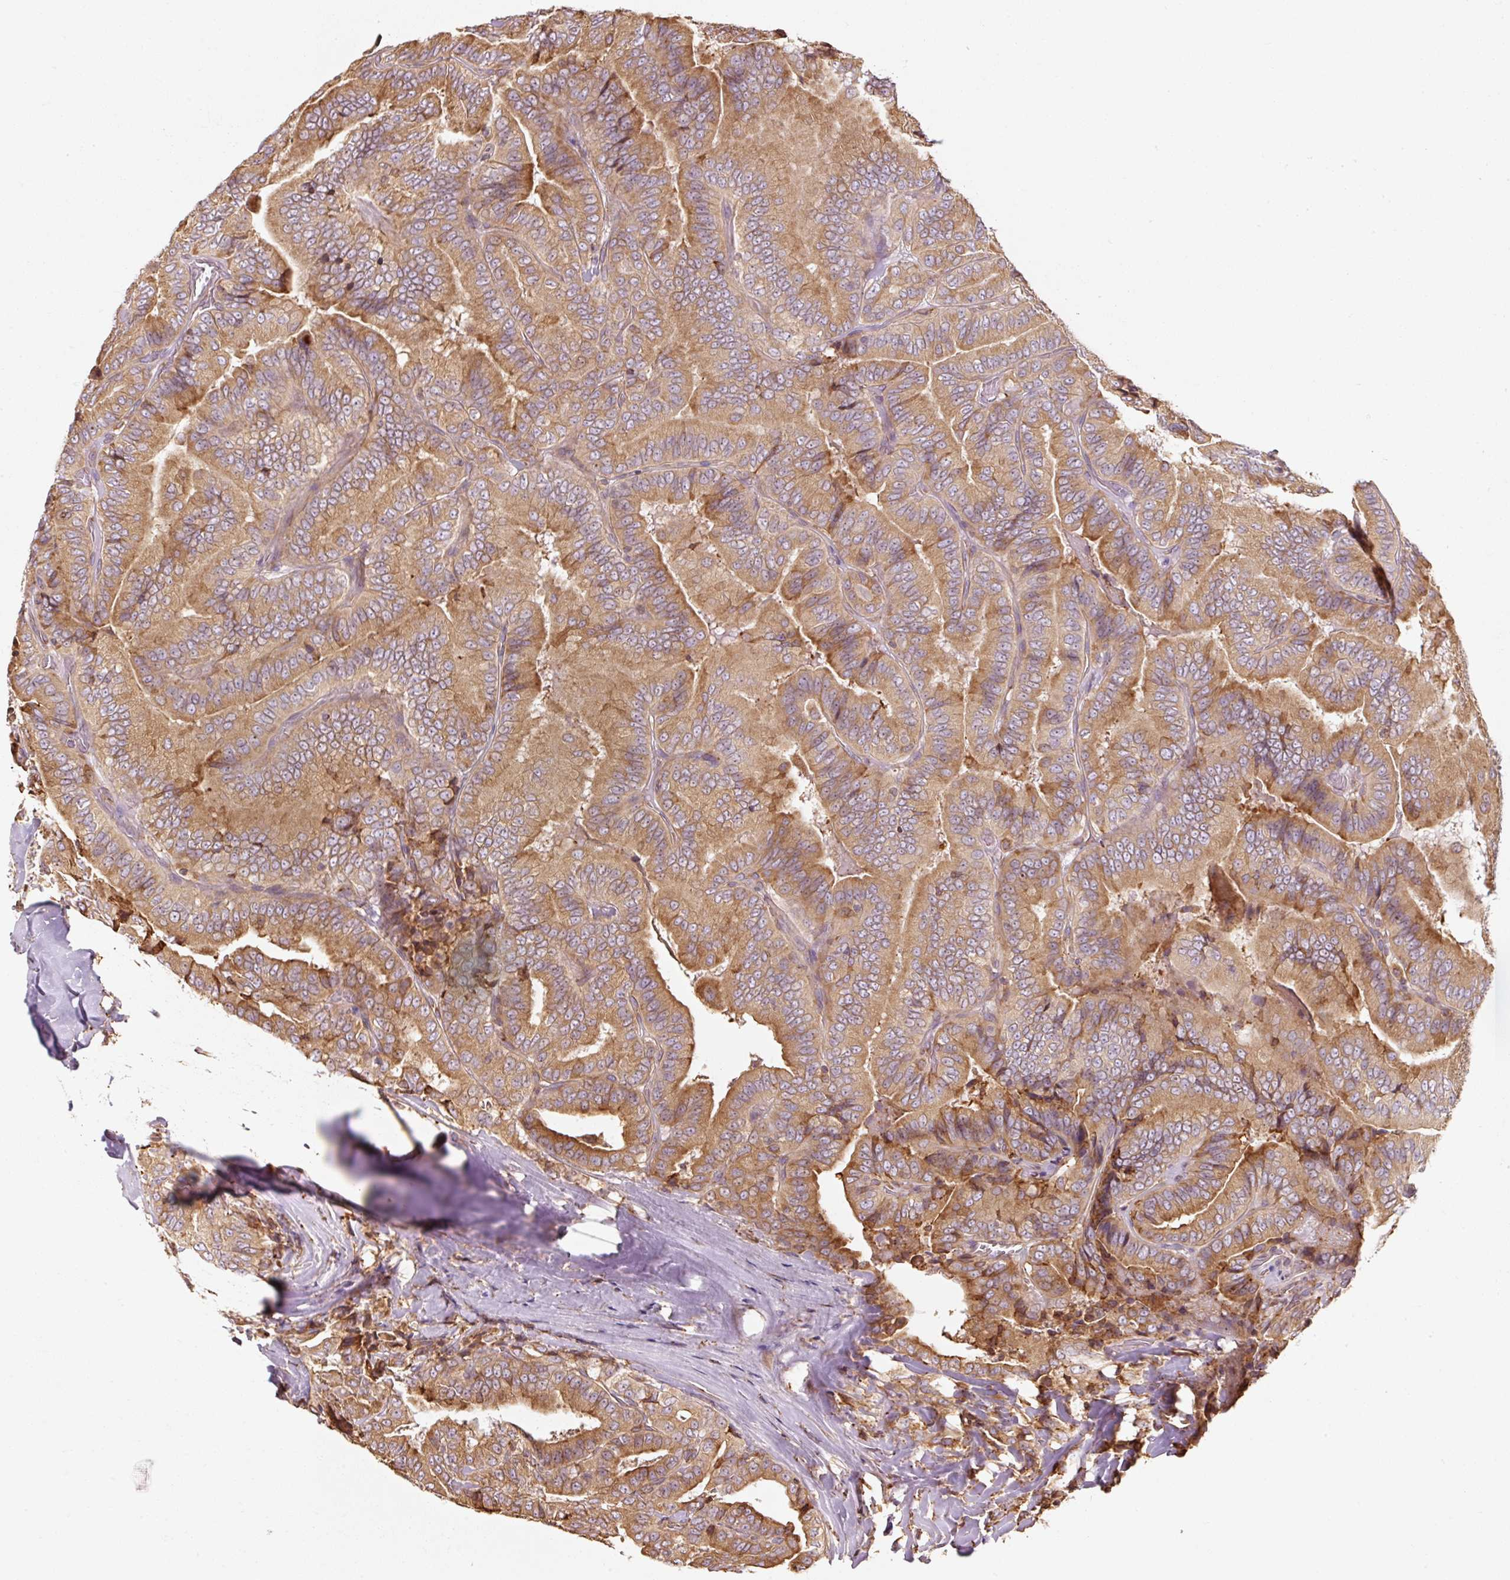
{"staining": {"intensity": "moderate", "quantity": ">75%", "location": "cytoplasmic/membranous"}, "tissue": "thyroid cancer", "cell_type": "Tumor cells", "image_type": "cancer", "snomed": [{"axis": "morphology", "description": "Papillary adenocarcinoma, NOS"}, {"axis": "topography", "description": "Thyroid gland"}], "caption": "This histopathology image shows immunohistochemistry staining of human papillary adenocarcinoma (thyroid), with medium moderate cytoplasmic/membranous positivity in approximately >75% of tumor cells.", "gene": "PRKCSH", "patient": {"sex": "male", "age": 61}}